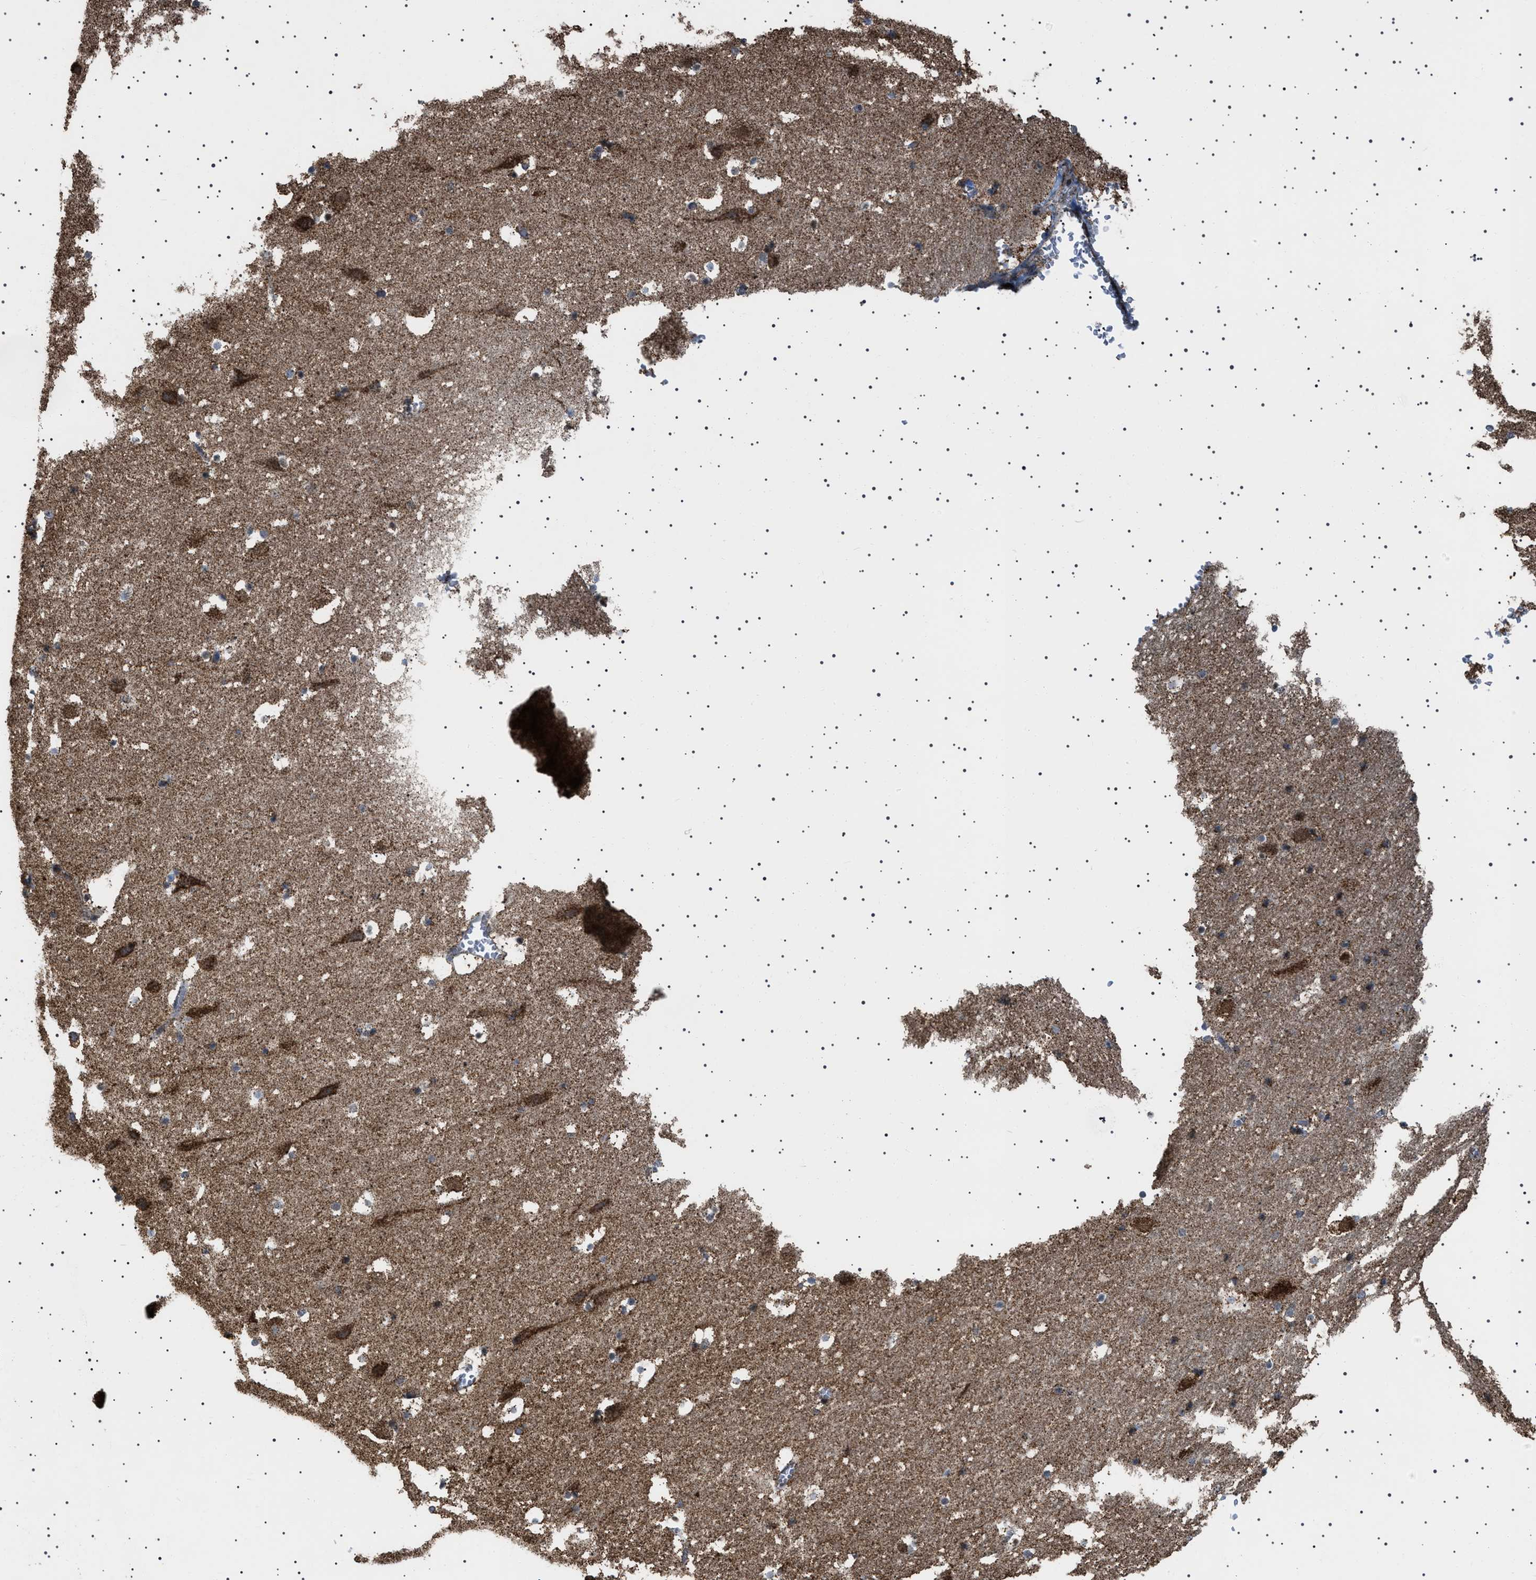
{"staining": {"intensity": "moderate", "quantity": ">75%", "location": "cytoplasmic/membranous"}, "tissue": "hippocampus", "cell_type": "Glial cells", "image_type": "normal", "snomed": [{"axis": "morphology", "description": "Normal tissue, NOS"}, {"axis": "topography", "description": "Hippocampus"}], "caption": "About >75% of glial cells in unremarkable hippocampus display moderate cytoplasmic/membranous protein expression as visualized by brown immunohistochemical staining.", "gene": "MELK", "patient": {"sex": "male", "age": 45}}